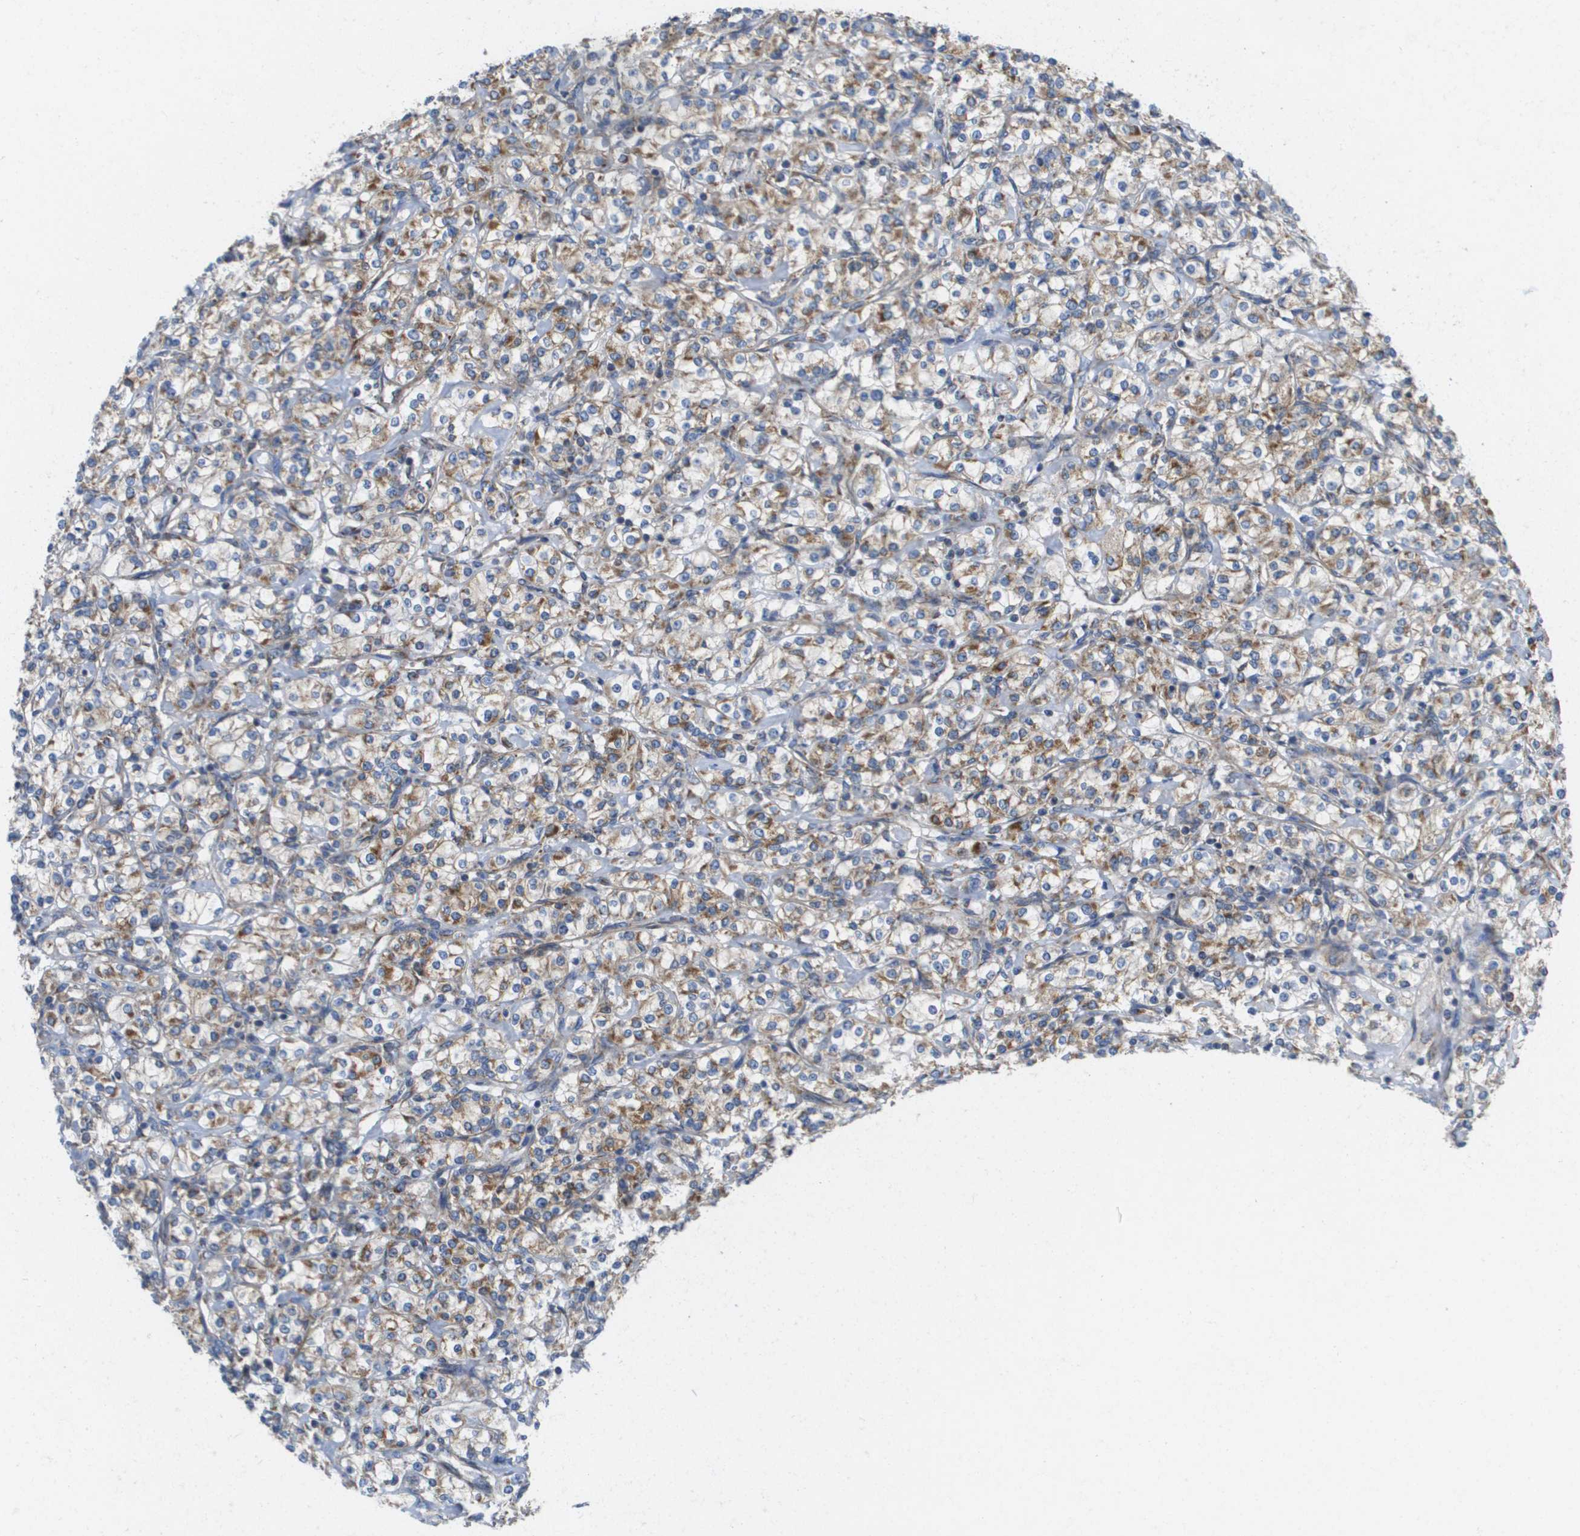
{"staining": {"intensity": "moderate", "quantity": "25%-75%", "location": "cytoplasmic/membranous"}, "tissue": "renal cancer", "cell_type": "Tumor cells", "image_type": "cancer", "snomed": [{"axis": "morphology", "description": "Adenocarcinoma, NOS"}, {"axis": "topography", "description": "Kidney"}], "caption": "Protein expression analysis of human renal adenocarcinoma reveals moderate cytoplasmic/membranous expression in about 25%-75% of tumor cells. Immunohistochemistry (ihc) stains the protein of interest in brown and the nuclei are stained blue.", "gene": "FIS1", "patient": {"sex": "male", "age": 77}}